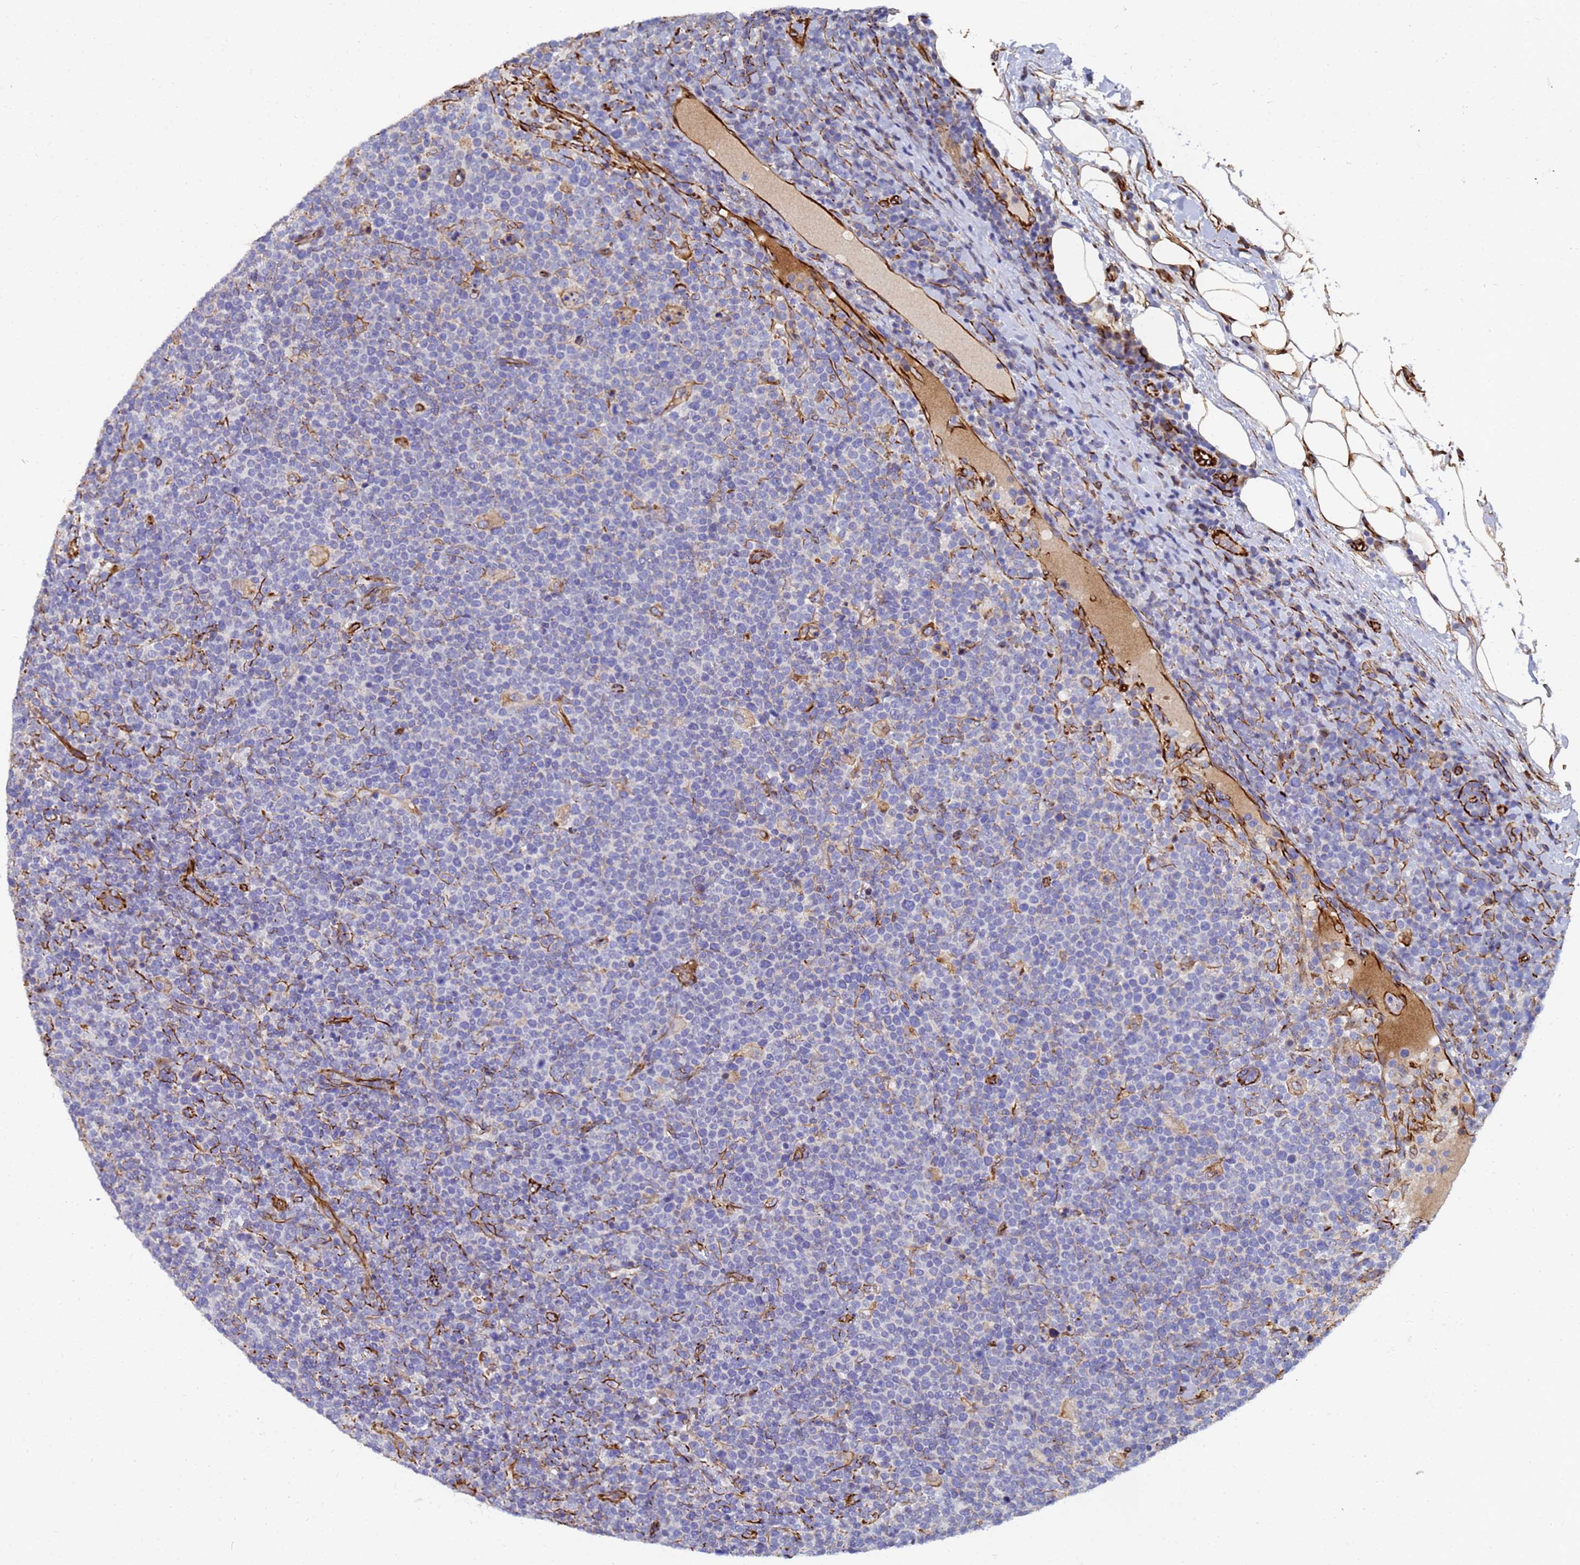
{"staining": {"intensity": "negative", "quantity": "none", "location": "none"}, "tissue": "lymphoma", "cell_type": "Tumor cells", "image_type": "cancer", "snomed": [{"axis": "morphology", "description": "Malignant lymphoma, non-Hodgkin's type, High grade"}, {"axis": "topography", "description": "Lymph node"}], "caption": "Immunohistochemical staining of lymphoma exhibits no significant positivity in tumor cells.", "gene": "SYT13", "patient": {"sex": "male", "age": 61}}